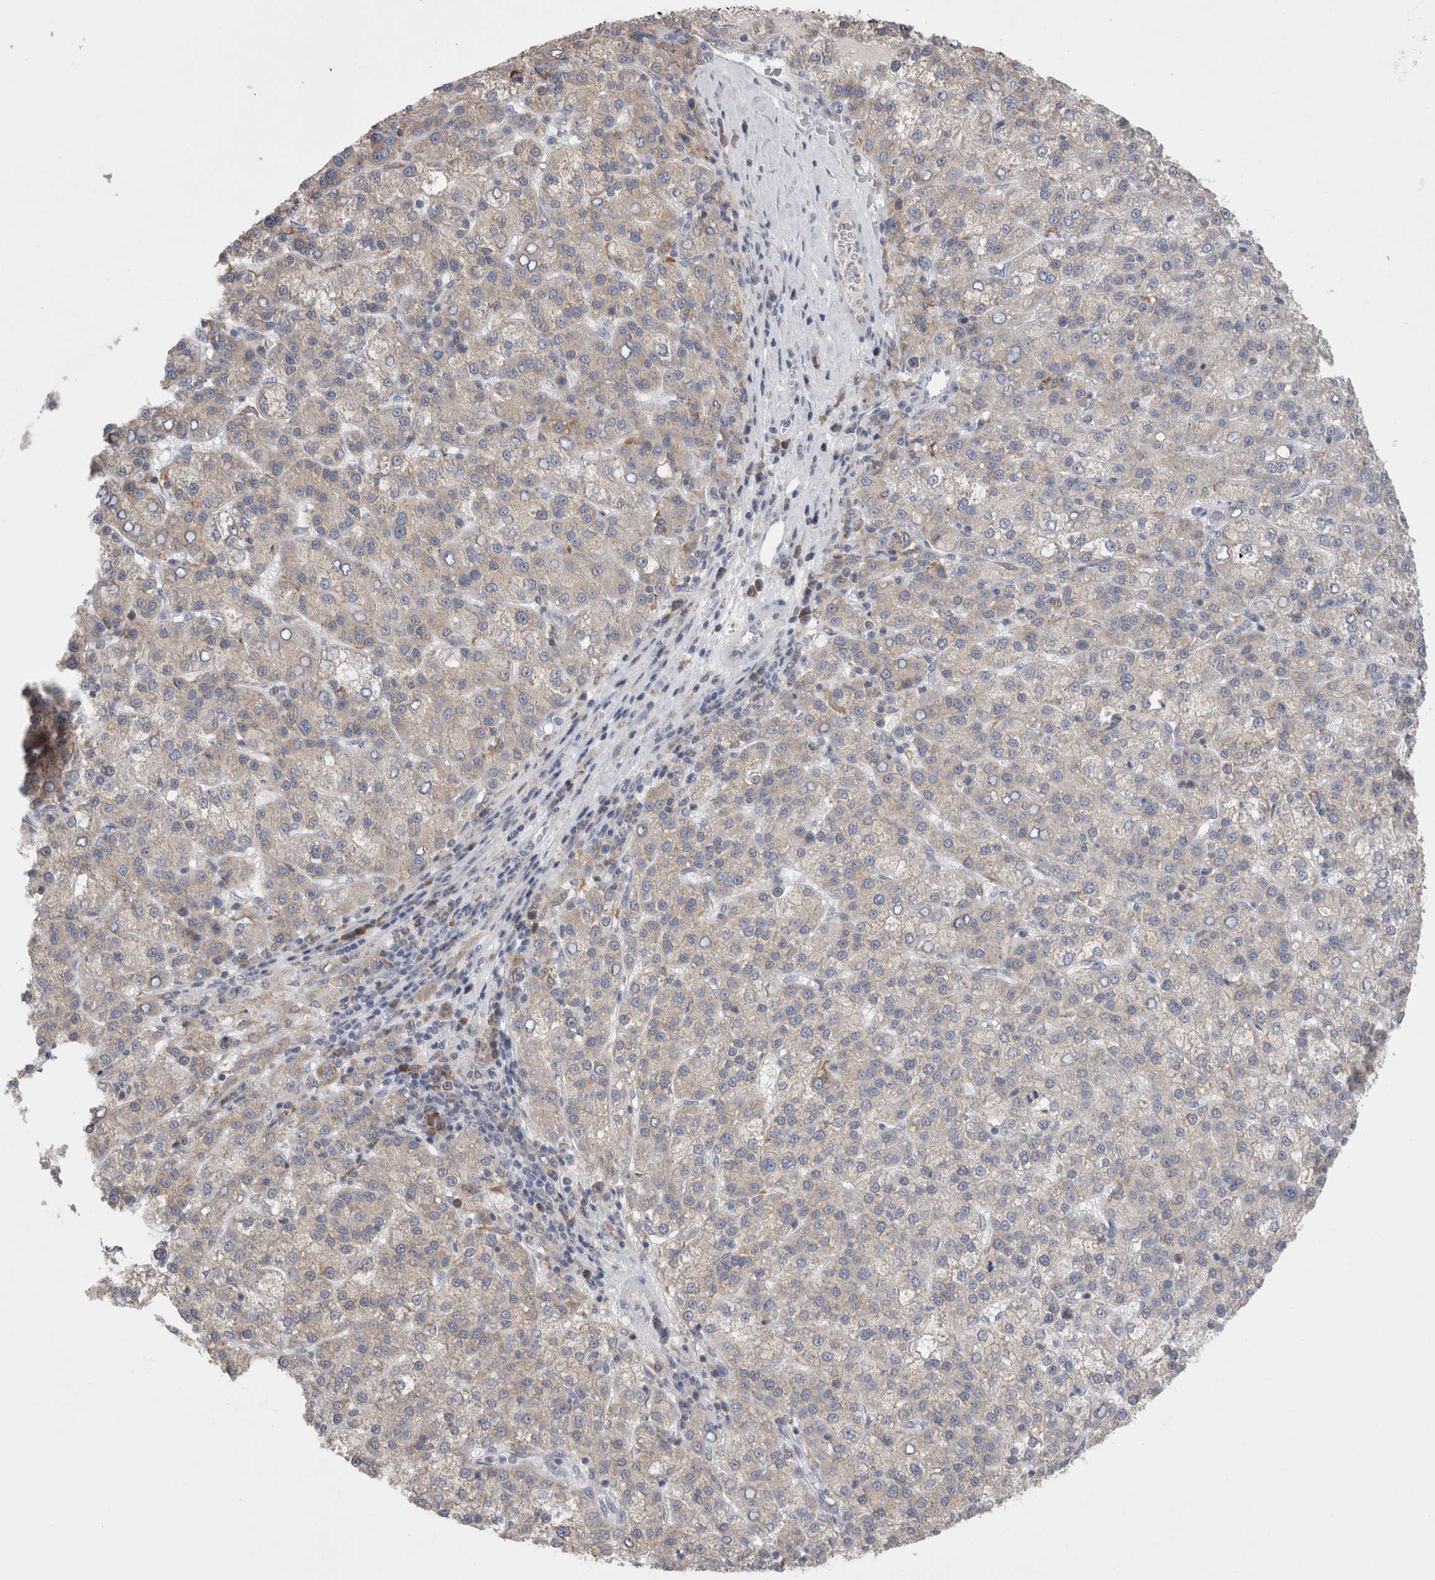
{"staining": {"intensity": "weak", "quantity": "25%-75%", "location": "cytoplasmic/membranous"}, "tissue": "liver cancer", "cell_type": "Tumor cells", "image_type": "cancer", "snomed": [{"axis": "morphology", "description": "Carcinoma, Hepatocellular, NOS"}, {"axis": "topography", "description": "Liver"}], "caption": "This photomicrograph exhibits liver cancer stained with IHC to label a protein in brown. The cytoplasmic/membranous of tumor cells show weak positivity for the protein. Nuclei are counter-stained blue.", "gene": "ZNF341", "patient": {"sex": "female", "age": 58}}